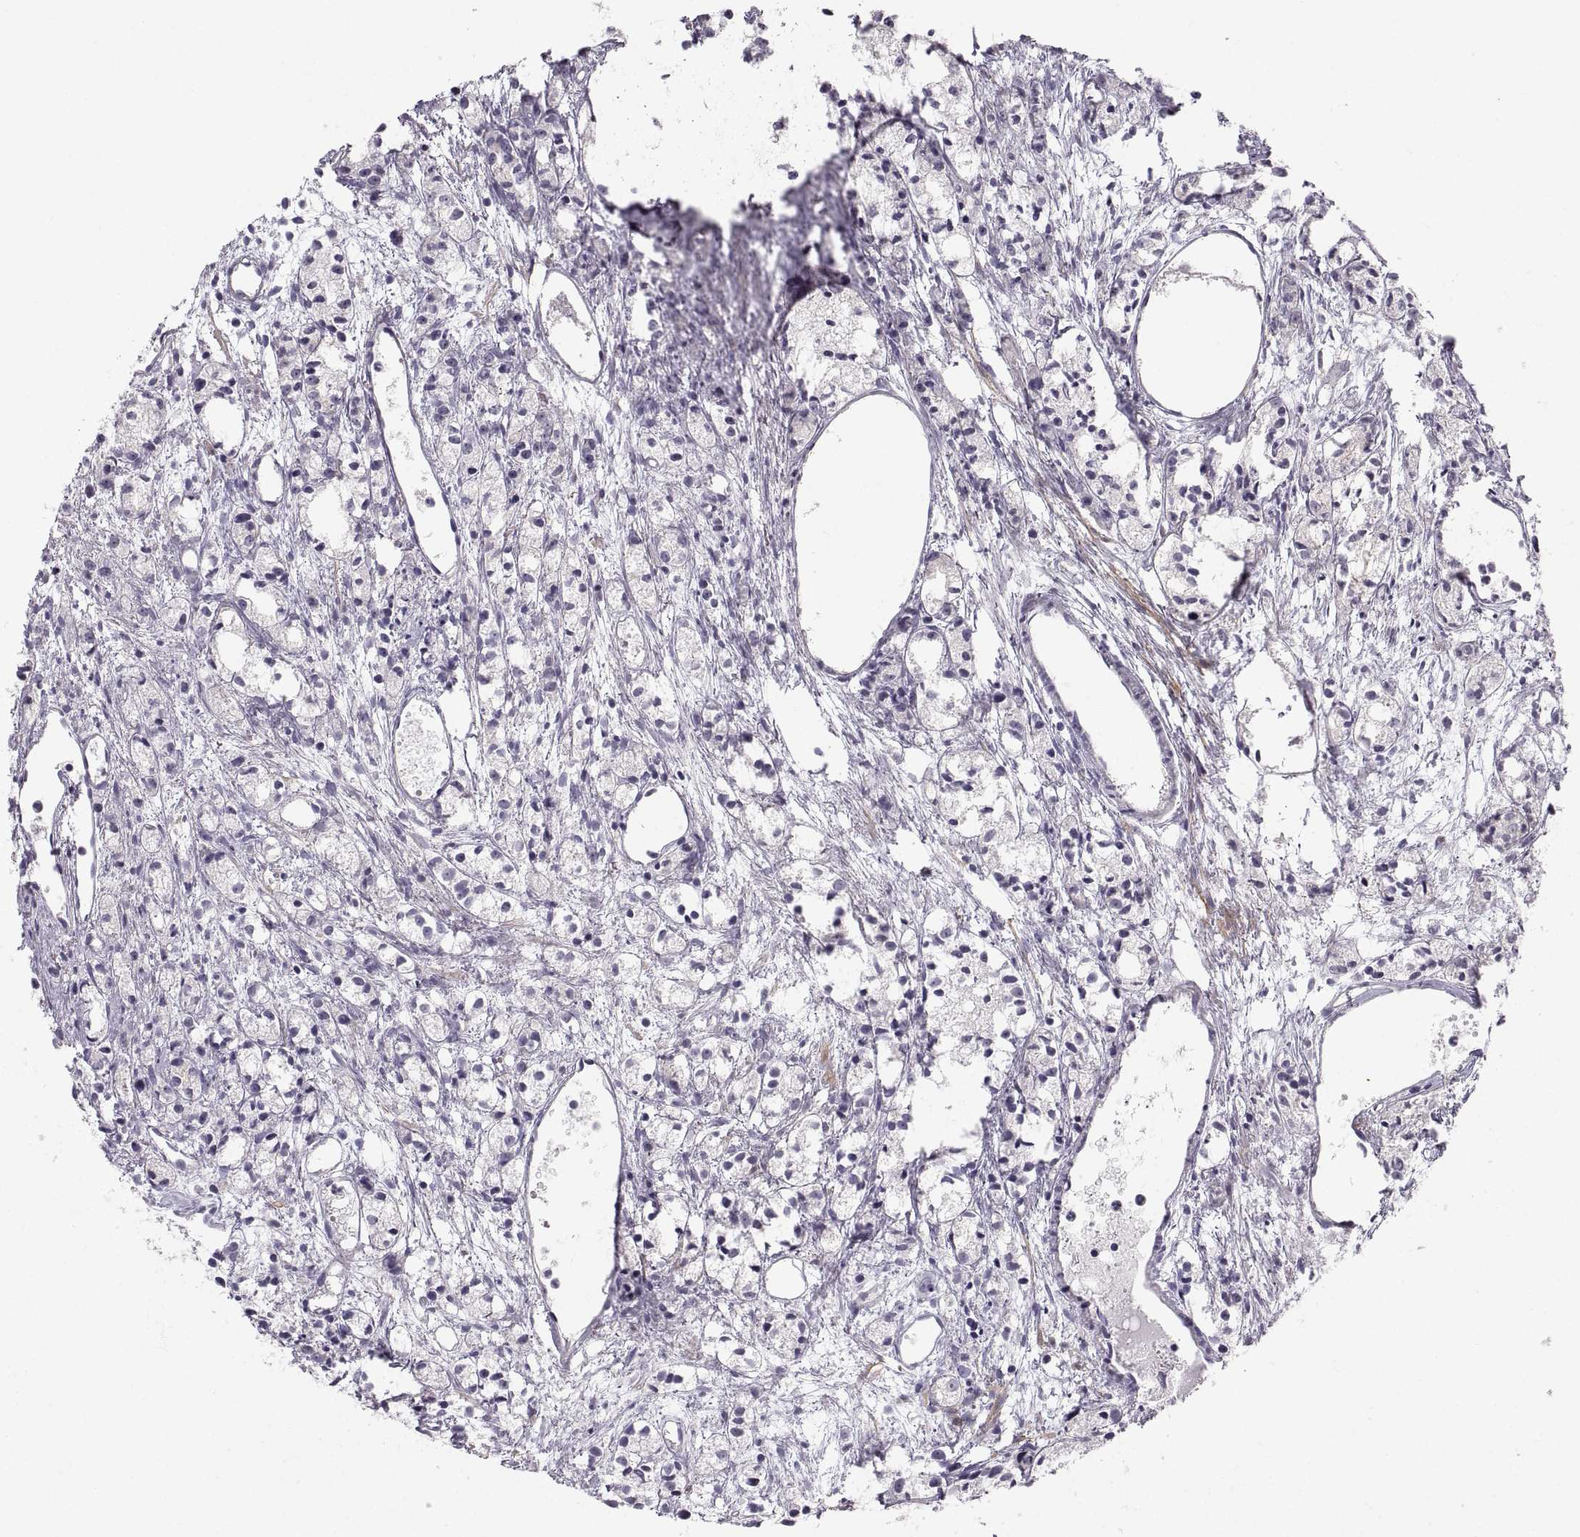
{"staining": {"intensity": "negative", "quantity": "none", "location": "none"}, "tissue": "prostate cancer", "cell_type": "Tumor cells", "image_type": "cancer", "snomed": [{"axis": "morphology", "description": "Adenocarcinoma, Medium grade"}, {"axis": "topography", "description": "Prostate"}], "caption": "Immunohistochemical staining of prostate adenocarcinoma (medium-grade) shows no significant expression in tumor cells.", "gene": "ZNF185", "patient": {"sex": "male", "age": 74}}